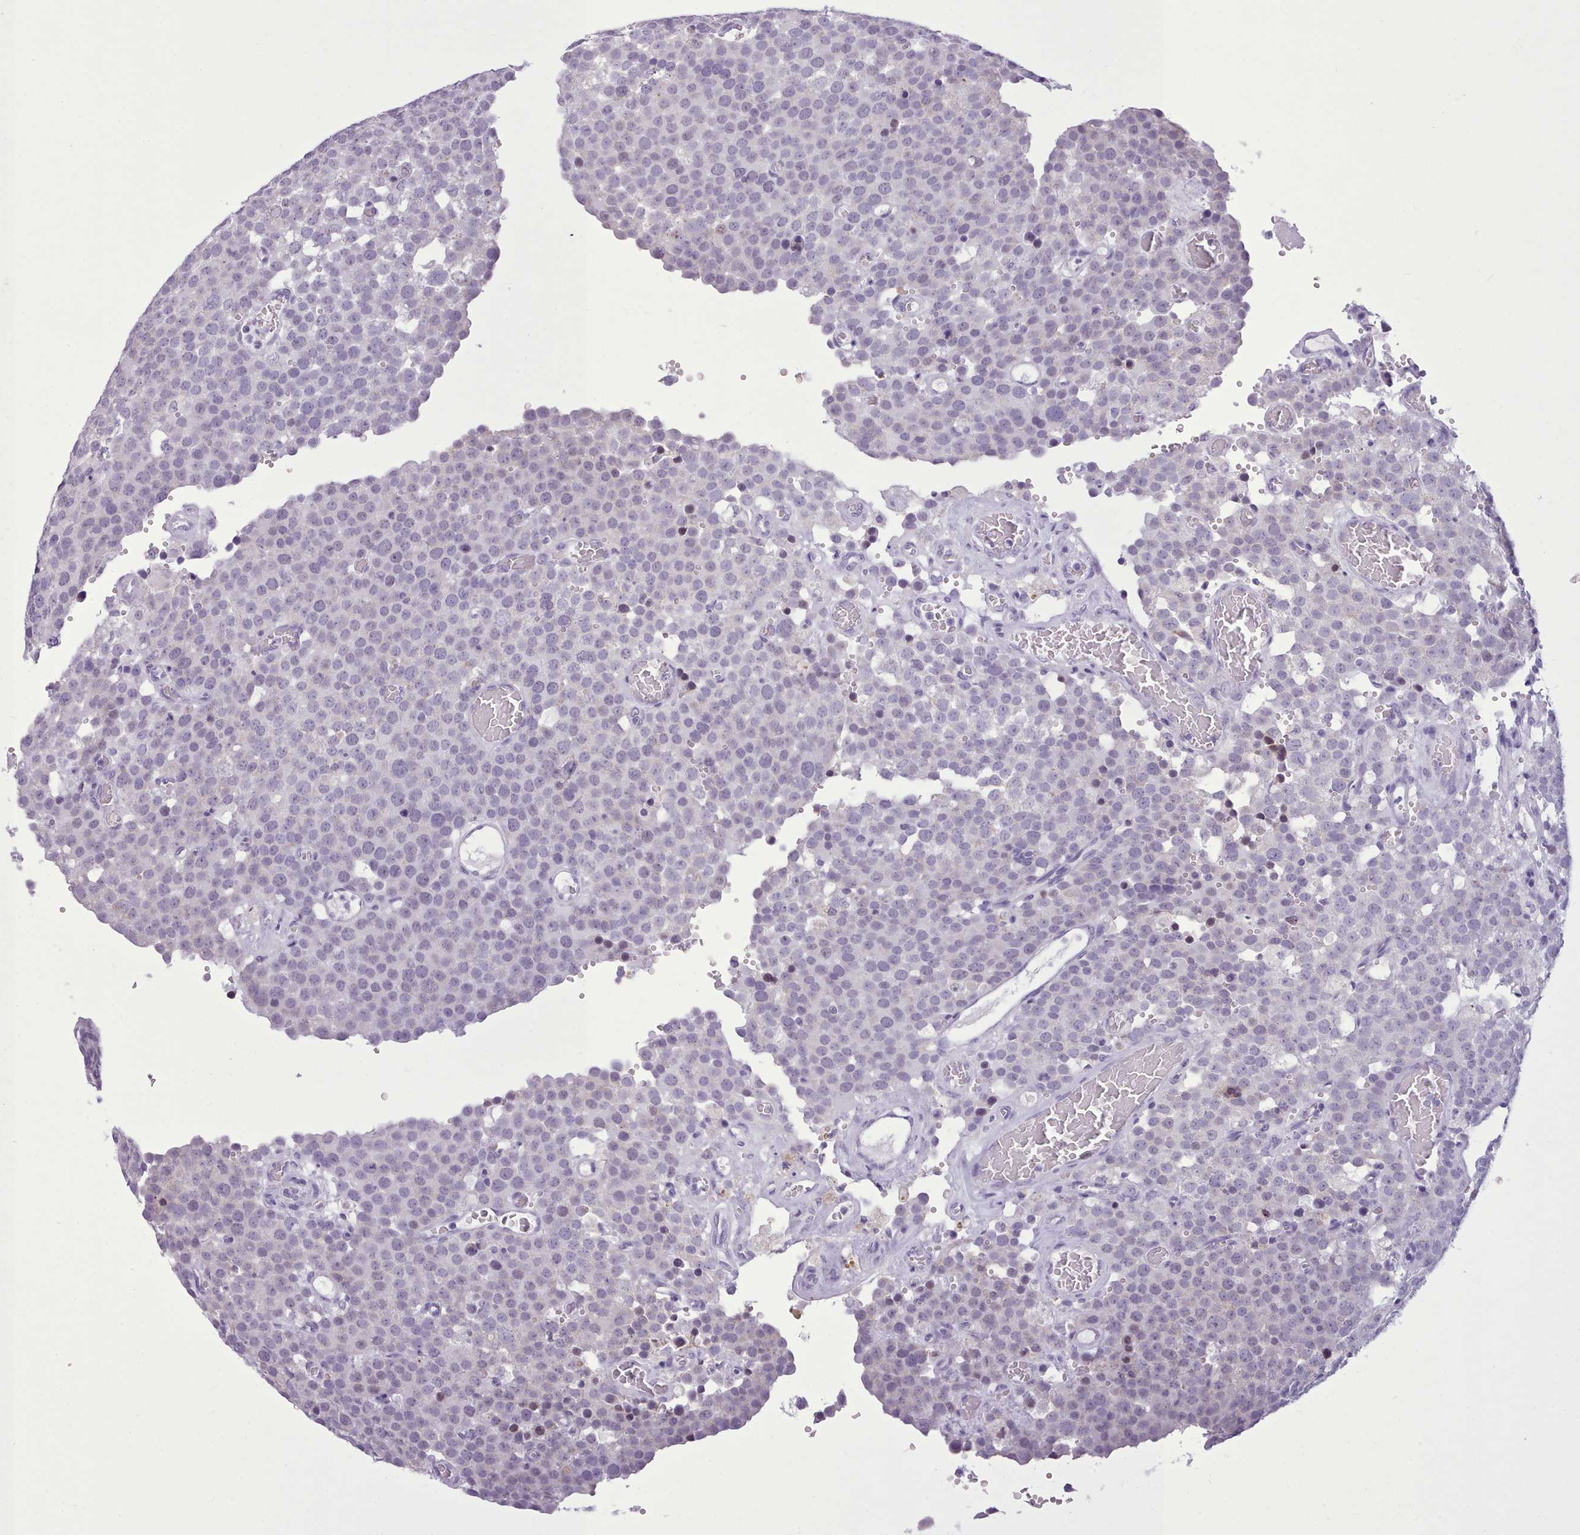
{"staining": {"intensity": "negative", "quantity": "none", "location": "none"}, "tissue": "testis cancer", "cell_type": "Tumor cells", "image_type": "cancer", "snomed": [{"axis": "morphology", "description": "Normal tissue, NOS"}, {"axis": "morphology", "description": "Seminoma, NOS"}, {"axis": "topography", "description": "Testis"}], "caption": "An image of seminoma (testis) stained for a protein reveals no brown staining in tumor cells.", "gene": "FBXO48", "patient": {"sex": "male", "age": 71}}